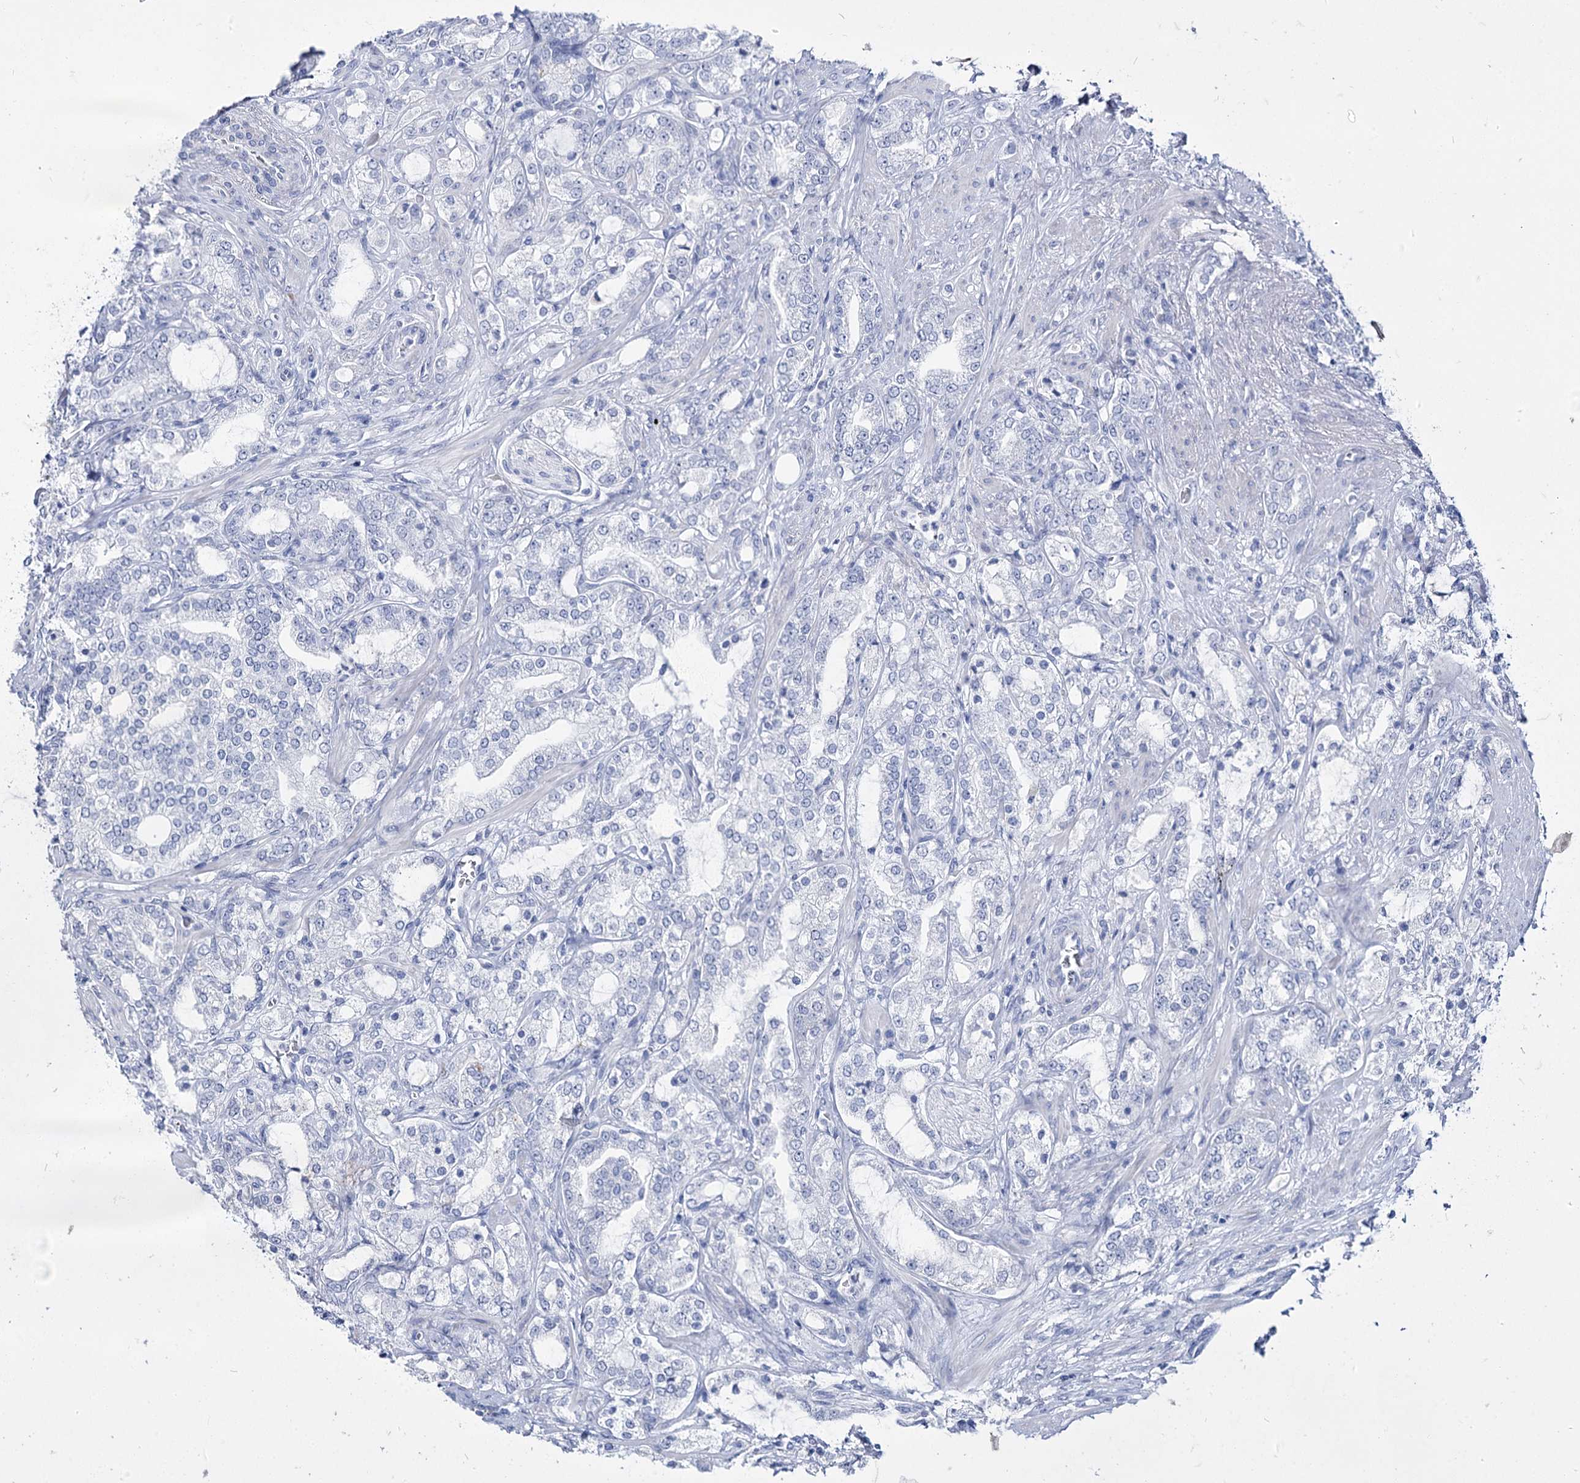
{"staining": {"intensity": "negative", "quantity": "none", "location": "none"}, "tissue": "prostate cancer", "cell_type": "Tumor cells", "image_type": "cancer", "snomed": [{"axis": "morphology", "description": "Adenocarcinoma, High grade"}, {"axis": "topography", "description": "Prostate"}], "caption": "The image demonstrates no staining of tumor cells in prostate cancer. Nuclei are stained in blue.", "gene": "ACRV1", "patient": {"sex": "male", "age": 64}}